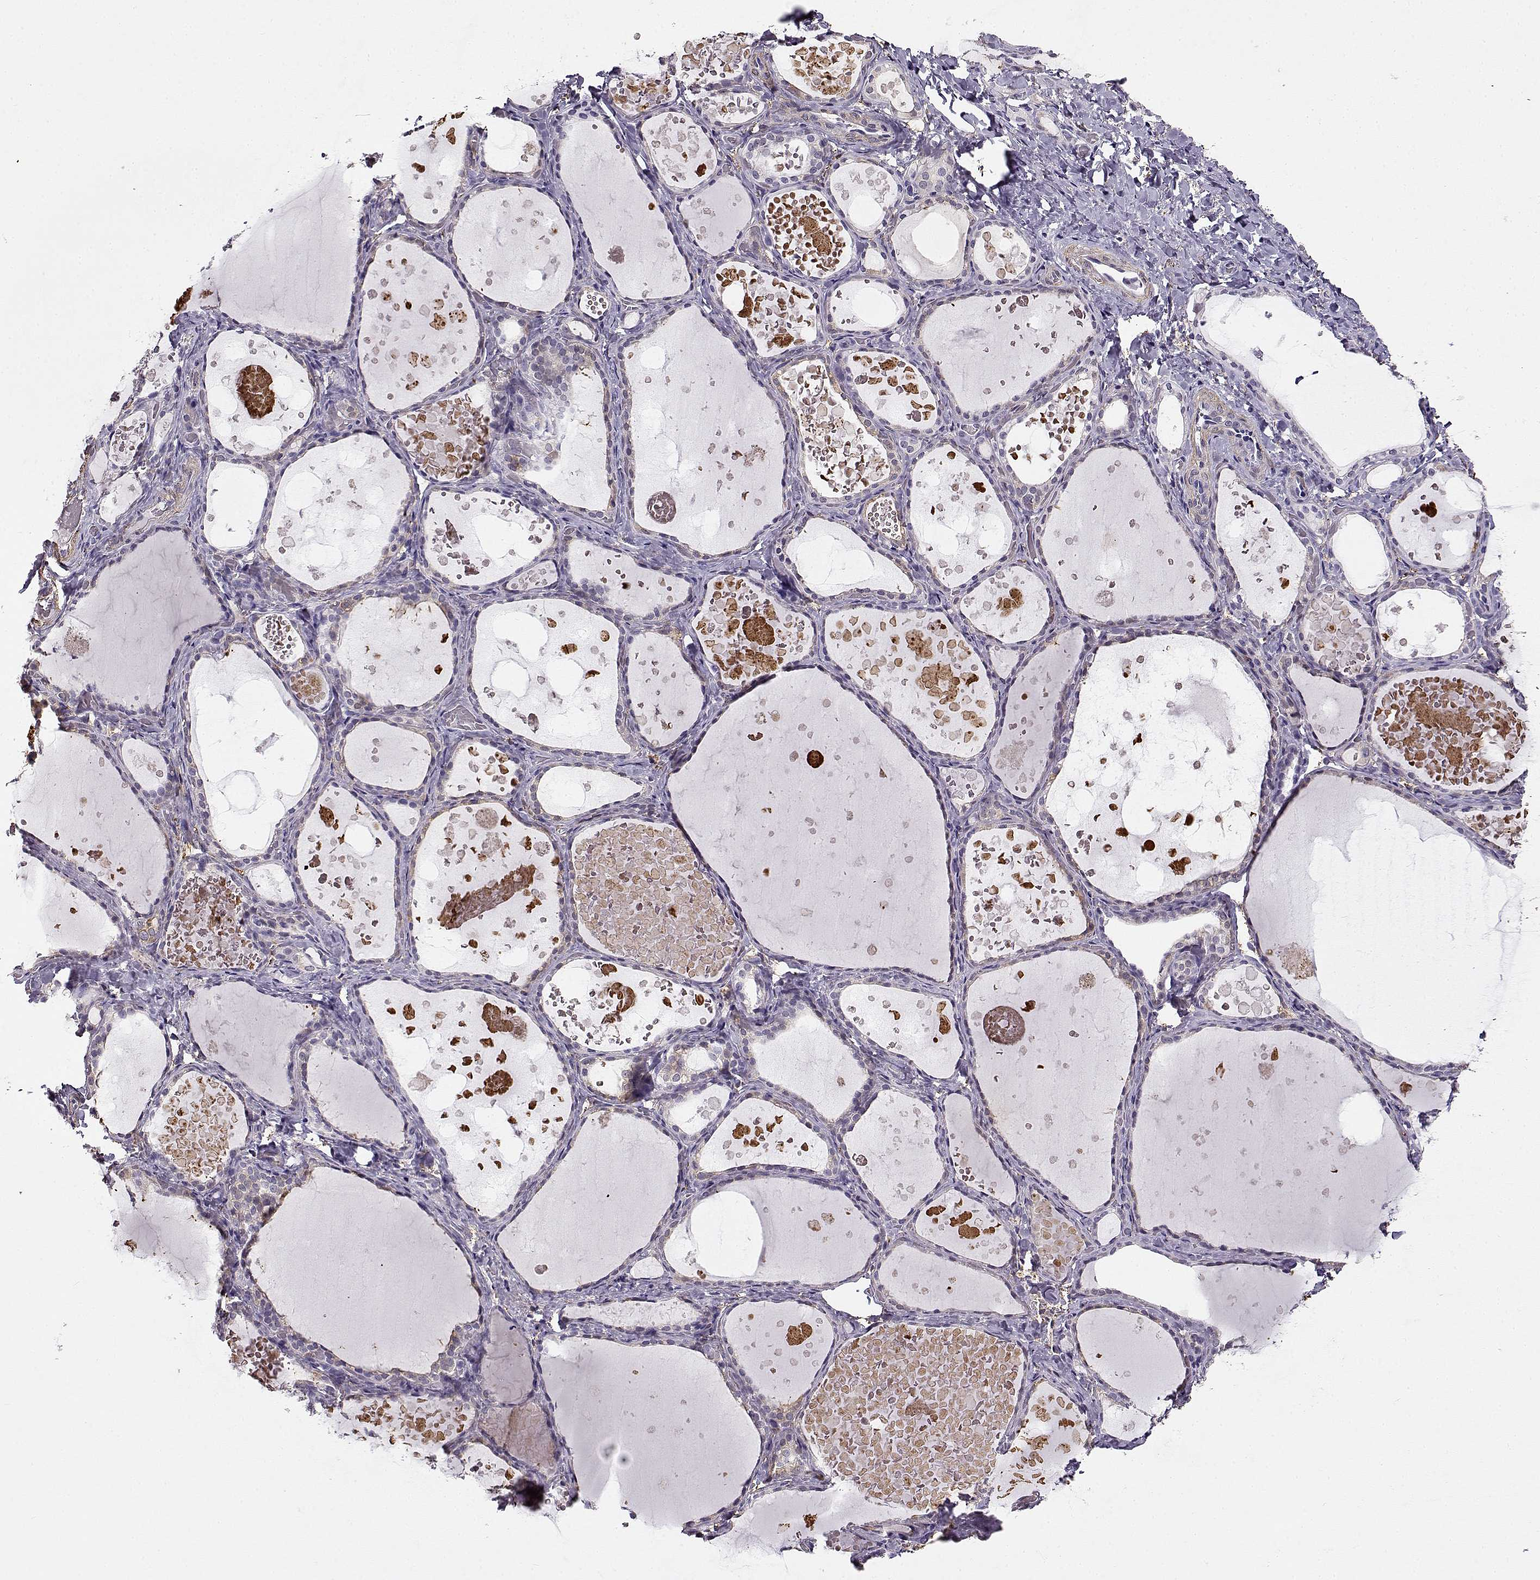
{"staining": {"intensity": "negative", "quantity": "none", "location": "none"}, "tissue": "thyroid gland", "cell_type": "Glandular cells", "image_type": "normal", "snomed": [{"axis": "morphology", "description": "Normal tissue, NOS"}, {"axis": "topography", "description": "Thyroid gland"}], "caption": "This is a micrograph of IHC staining of benign thyroid gland, which shows no expression in glandular cells.", "gene": "UCP3", "patient": {"sex": "female", "age": 56}}